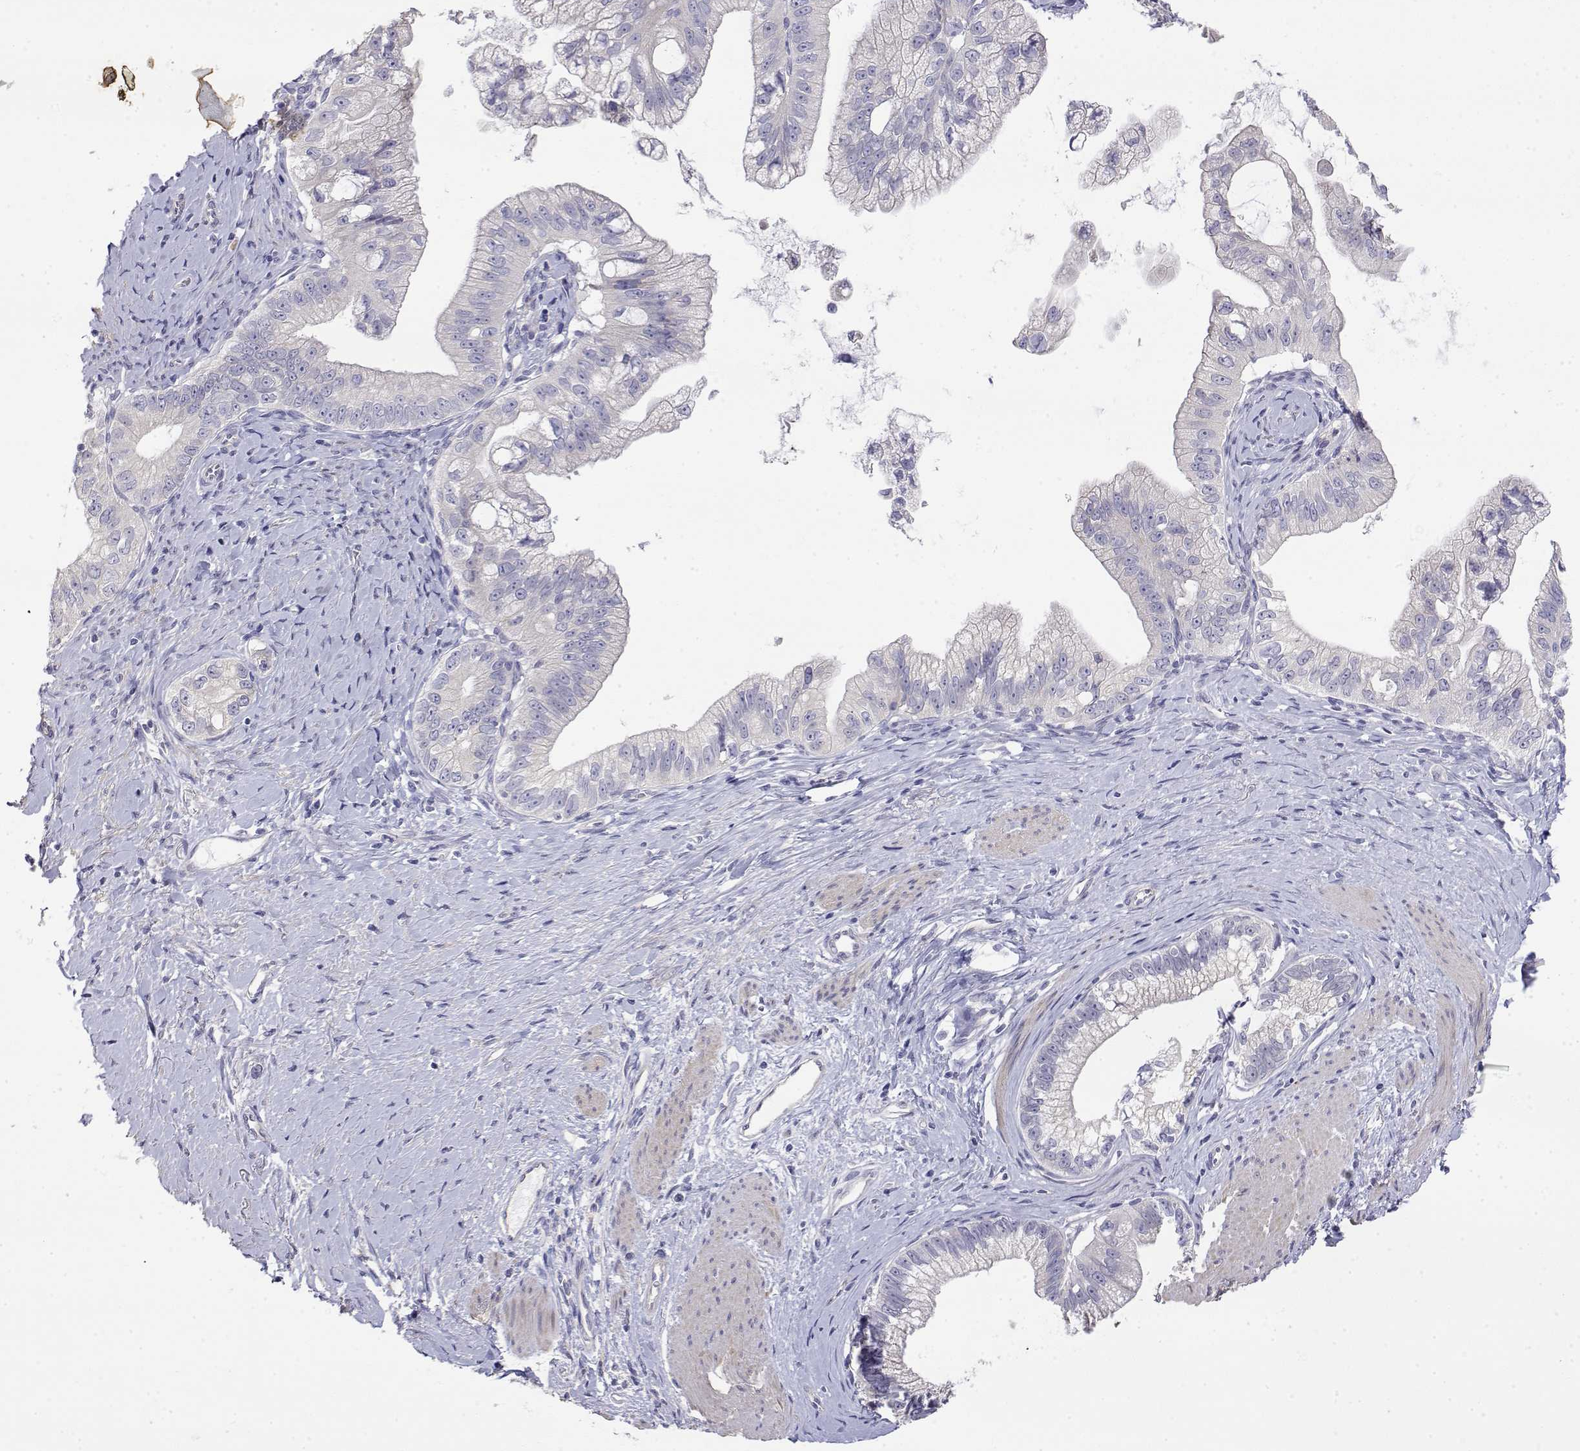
{"staining": {"intensity": "negative", "quantity": "none", "location": "none"}, "tissue": "pancreatic cancer", "cell_type": "Tumor cells", "image_type": "cancer", "snomed": [{"axis": "morphology", "description": "Adenocarcinoma, NOS"}, {"axis": "topography", "description": "Pancreas"}], "caption": "Adenocarcinoma (pancreatic) stained for a protein using immunohistochemistry (IHC) reveals no staining tumor cells.", "gene": "LY6D", "patient": {"sex": "male", "age": 70}}